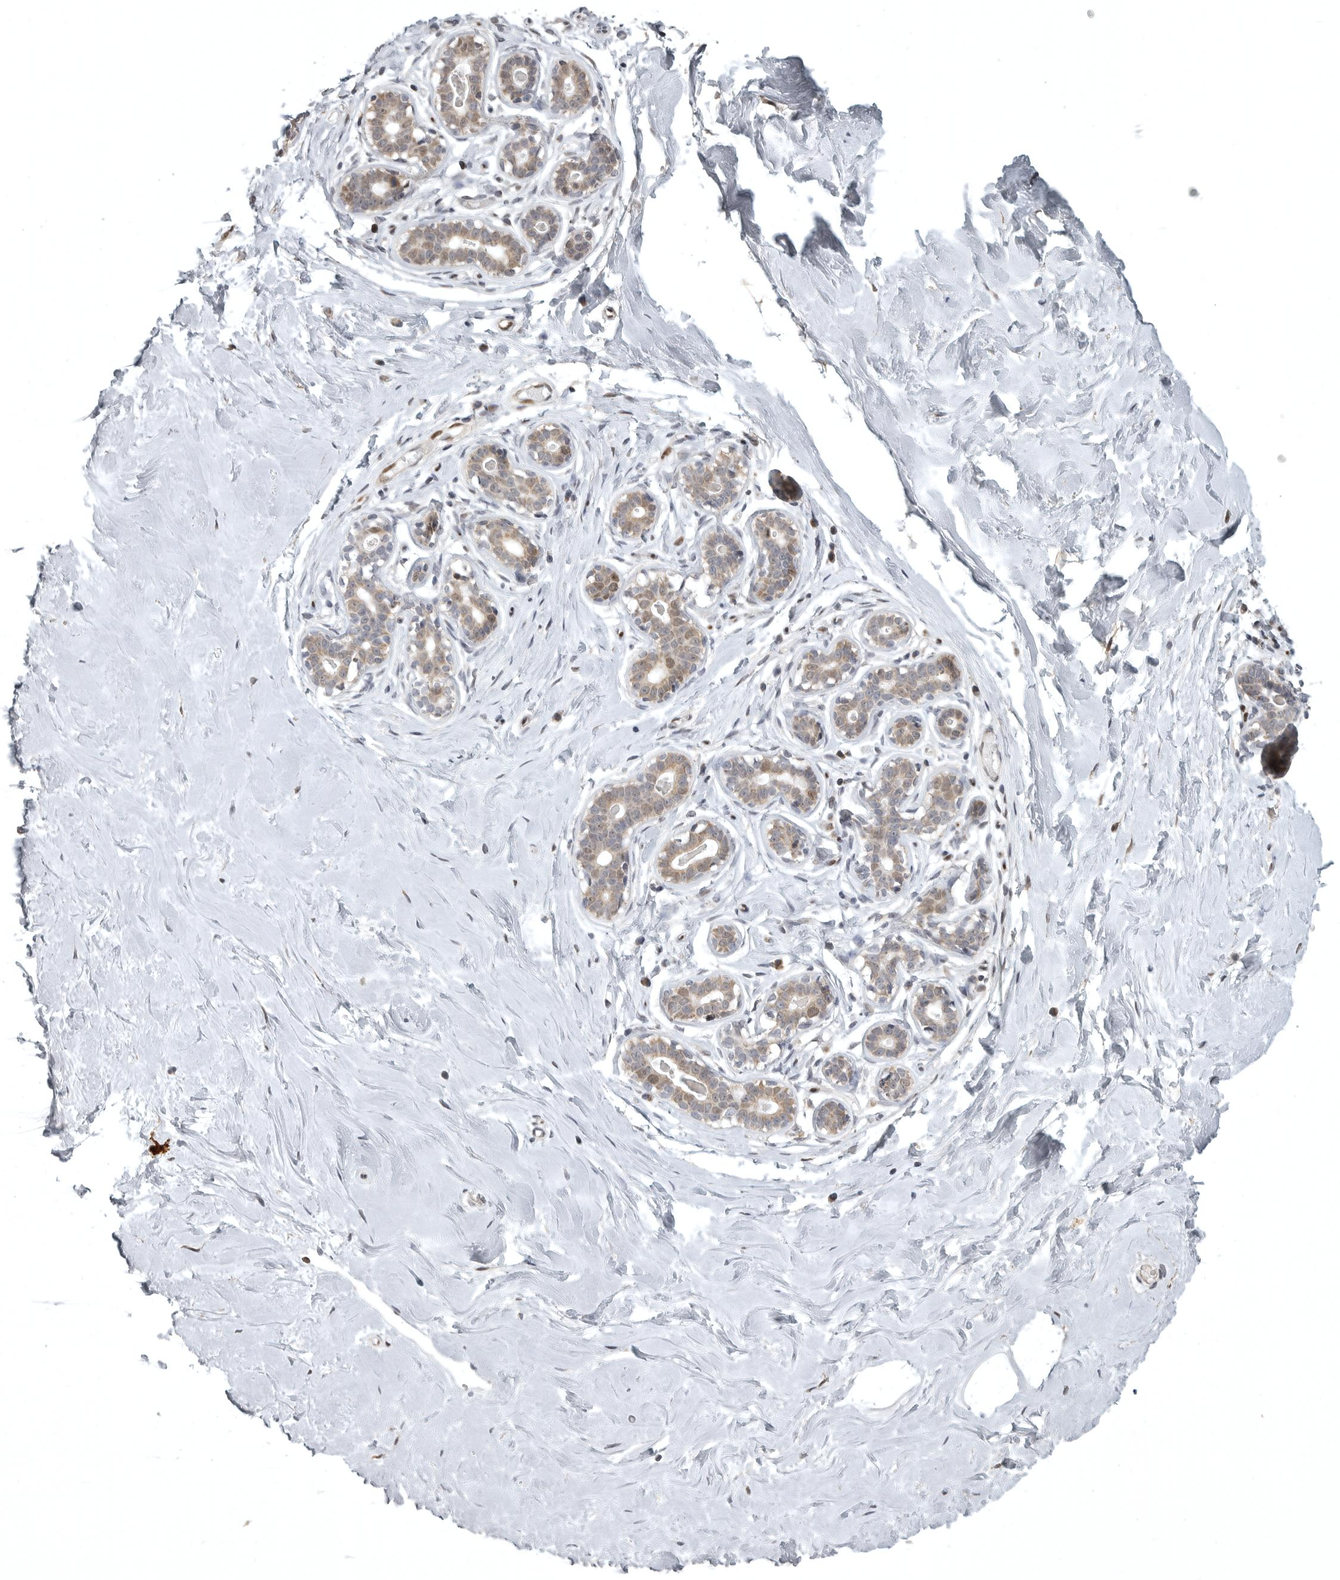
{"staining": {"intensity": "negative", "quantity": "none", "location": "none"}, "tissue": "breast", "cell_type": "Adipocytes", "image_type": "normal", "snomed": [{"axis": "morphology", "description": "Normal tissue, NOS"}, {"axis": "morphology", "description": "Adenoma, NOS"}, {"axis": "topography", "description": "Breast"}], "caption": "This is an immunohistochemistry (IHC) photomicrograph of unremarkable breast. There is no expression in adipocytes.", "gene": "POLE2", "patient": {"sex": "female", "age": 23}}